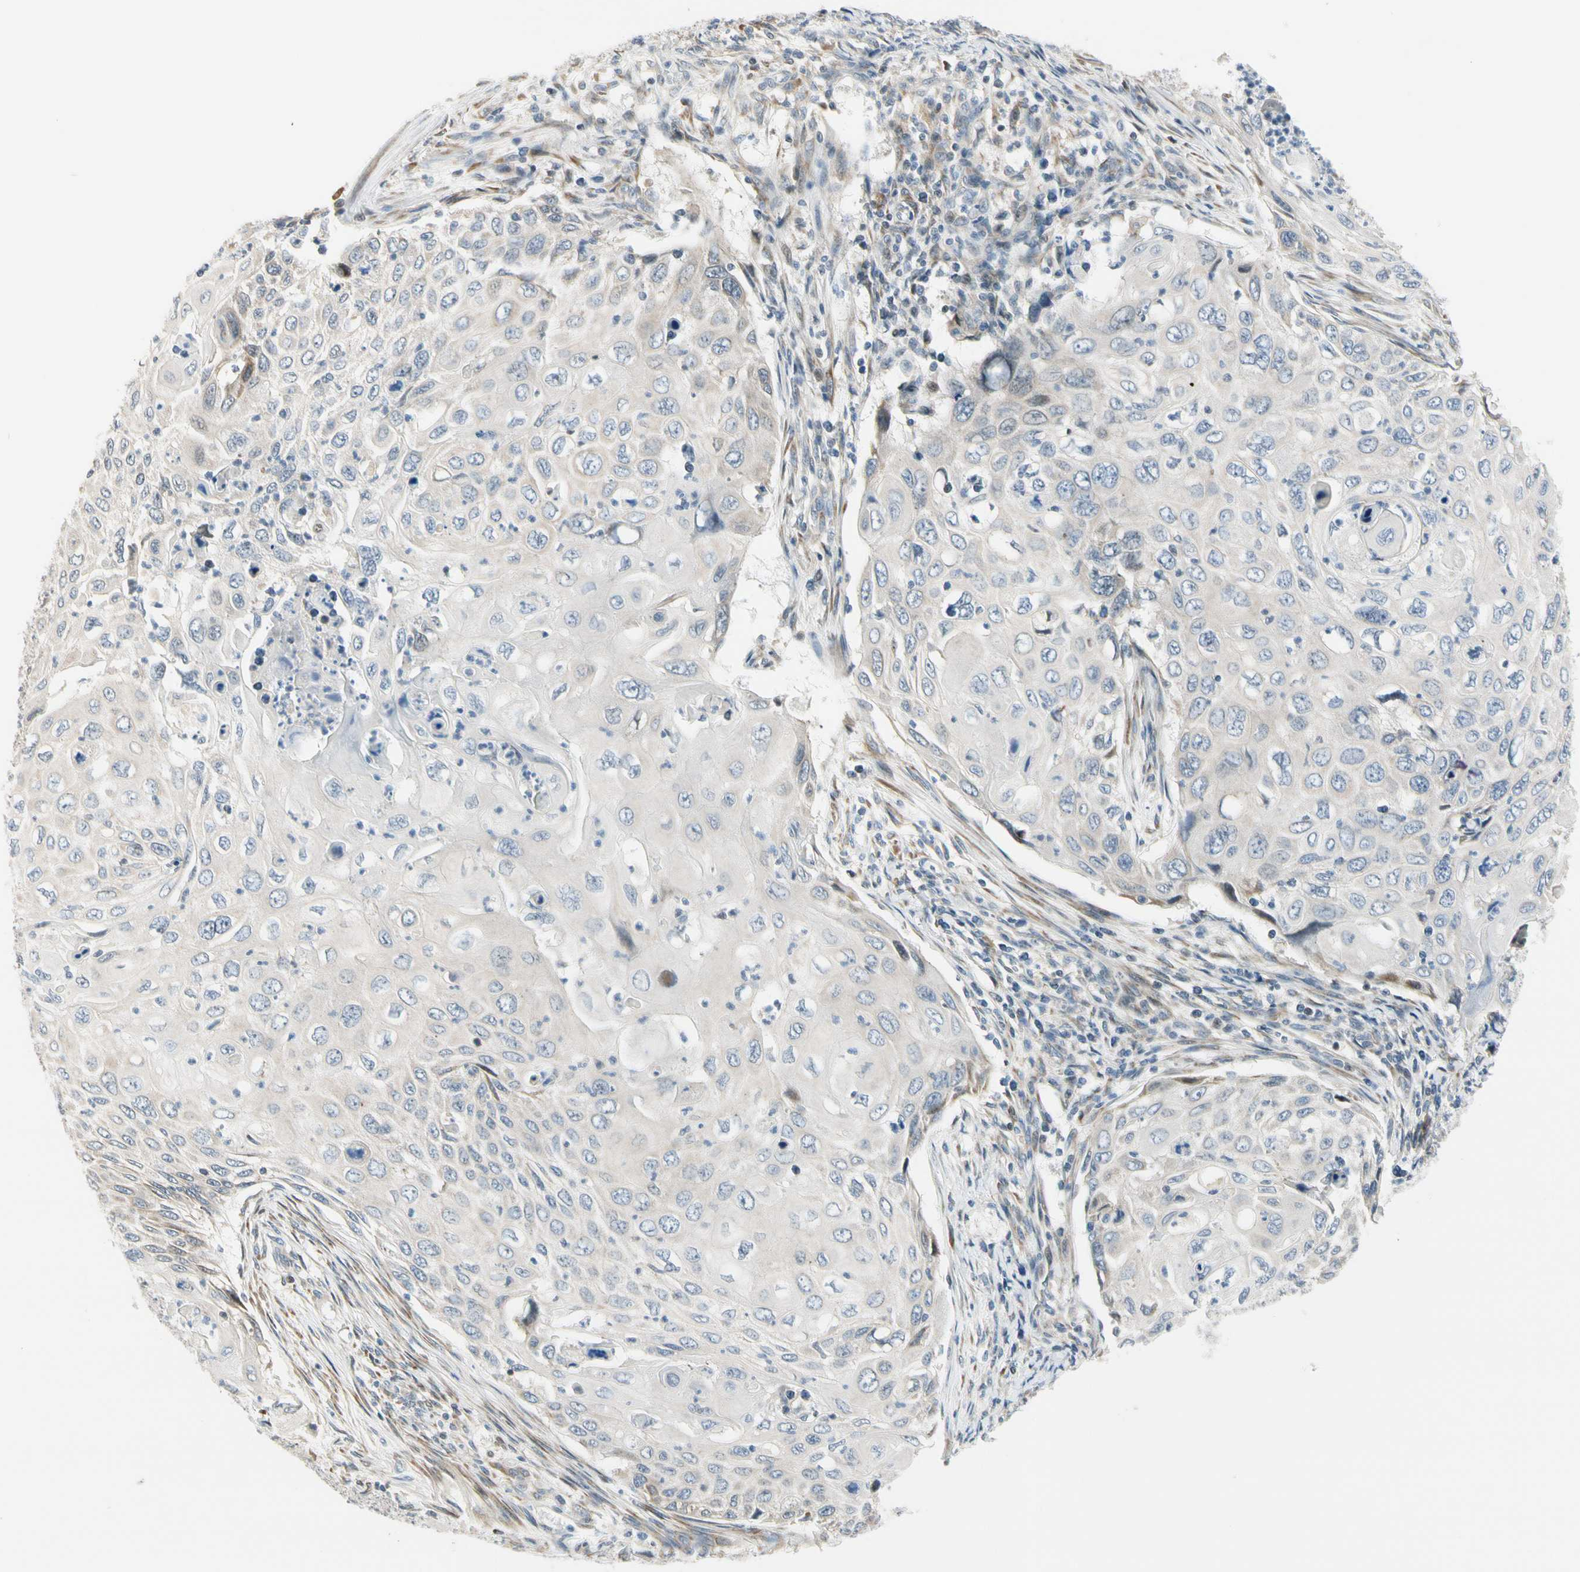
{"staining": {"intensity": "negative", "quantity": "none", "location": "none"}, "tissue": "cervical cancer", "cell_type": "Tumor cells", "image_type": "cancer", "snomed": [{"axis": "morphology", "description": "Squamous cell carcinoma, NOS"}, {"axis": "topography", "description": "Cervix"}], "caption": "DAB immunohistochemical staining of human cervical squamous cell carcinoma shows no significant expression in tumor cells. (Immunohistochemistry (ihc), brightfield microscopy, high magnification).", "gene": "NPDC1", "patient": {"sex": "female", "age": 70}}